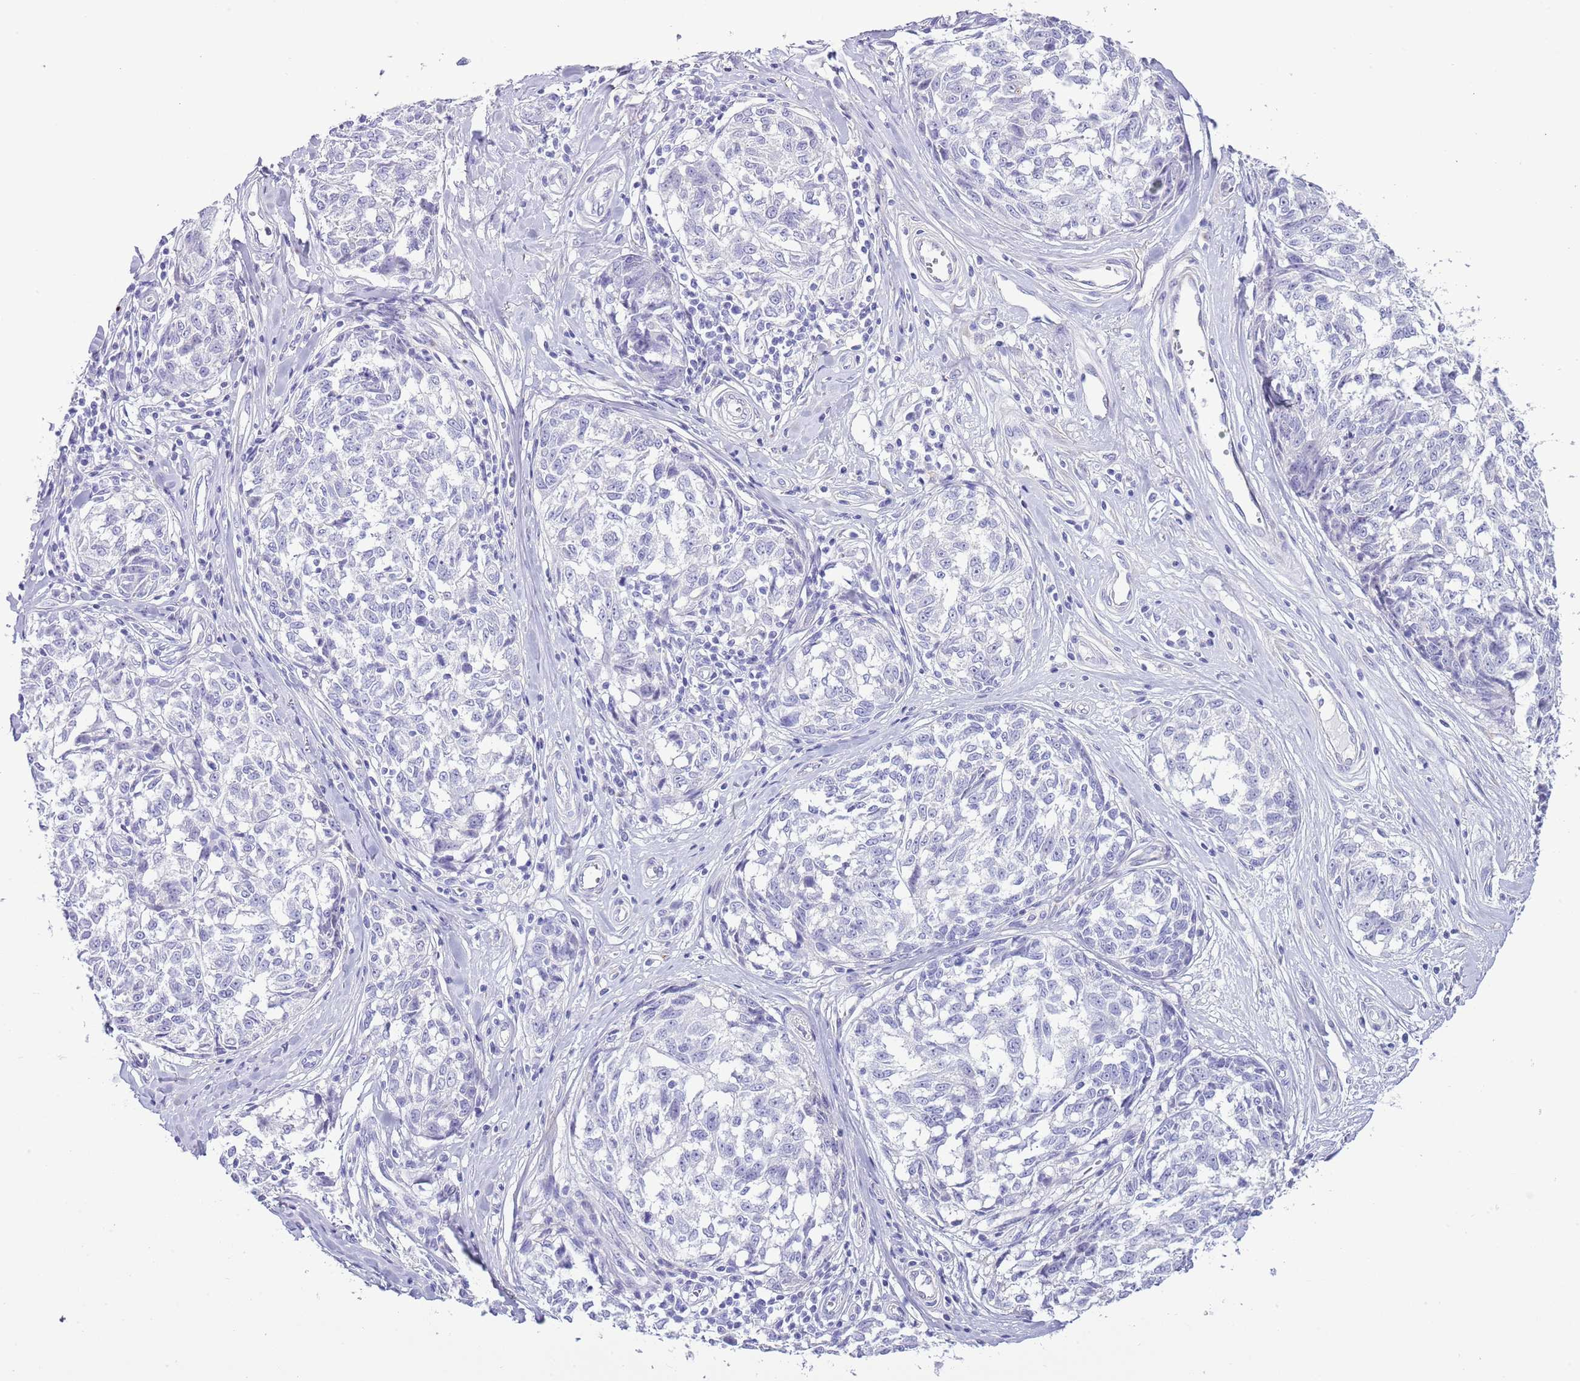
{"staining": {"intensity": "negative", "quantity": "none", "location": "none"}, "tissue": "melanoma", "cell_type": "Tumor cells", "image_type": "cancer", "snomed": [{"axis": "morphology", "description": "Normal tissue, NOS"}, {"axis": "morphology", "description": "Malignant melanoma, NOS"}, {"axis": "topography", "description": "Skin"}], "caption": "IHC image of neoplastic tissue: human malignant melanoma stained with DAB displays no significant protein expression in tumor cells.", "gene": "ABHD17C", "patient": {"sex": "female", "age": 64}}